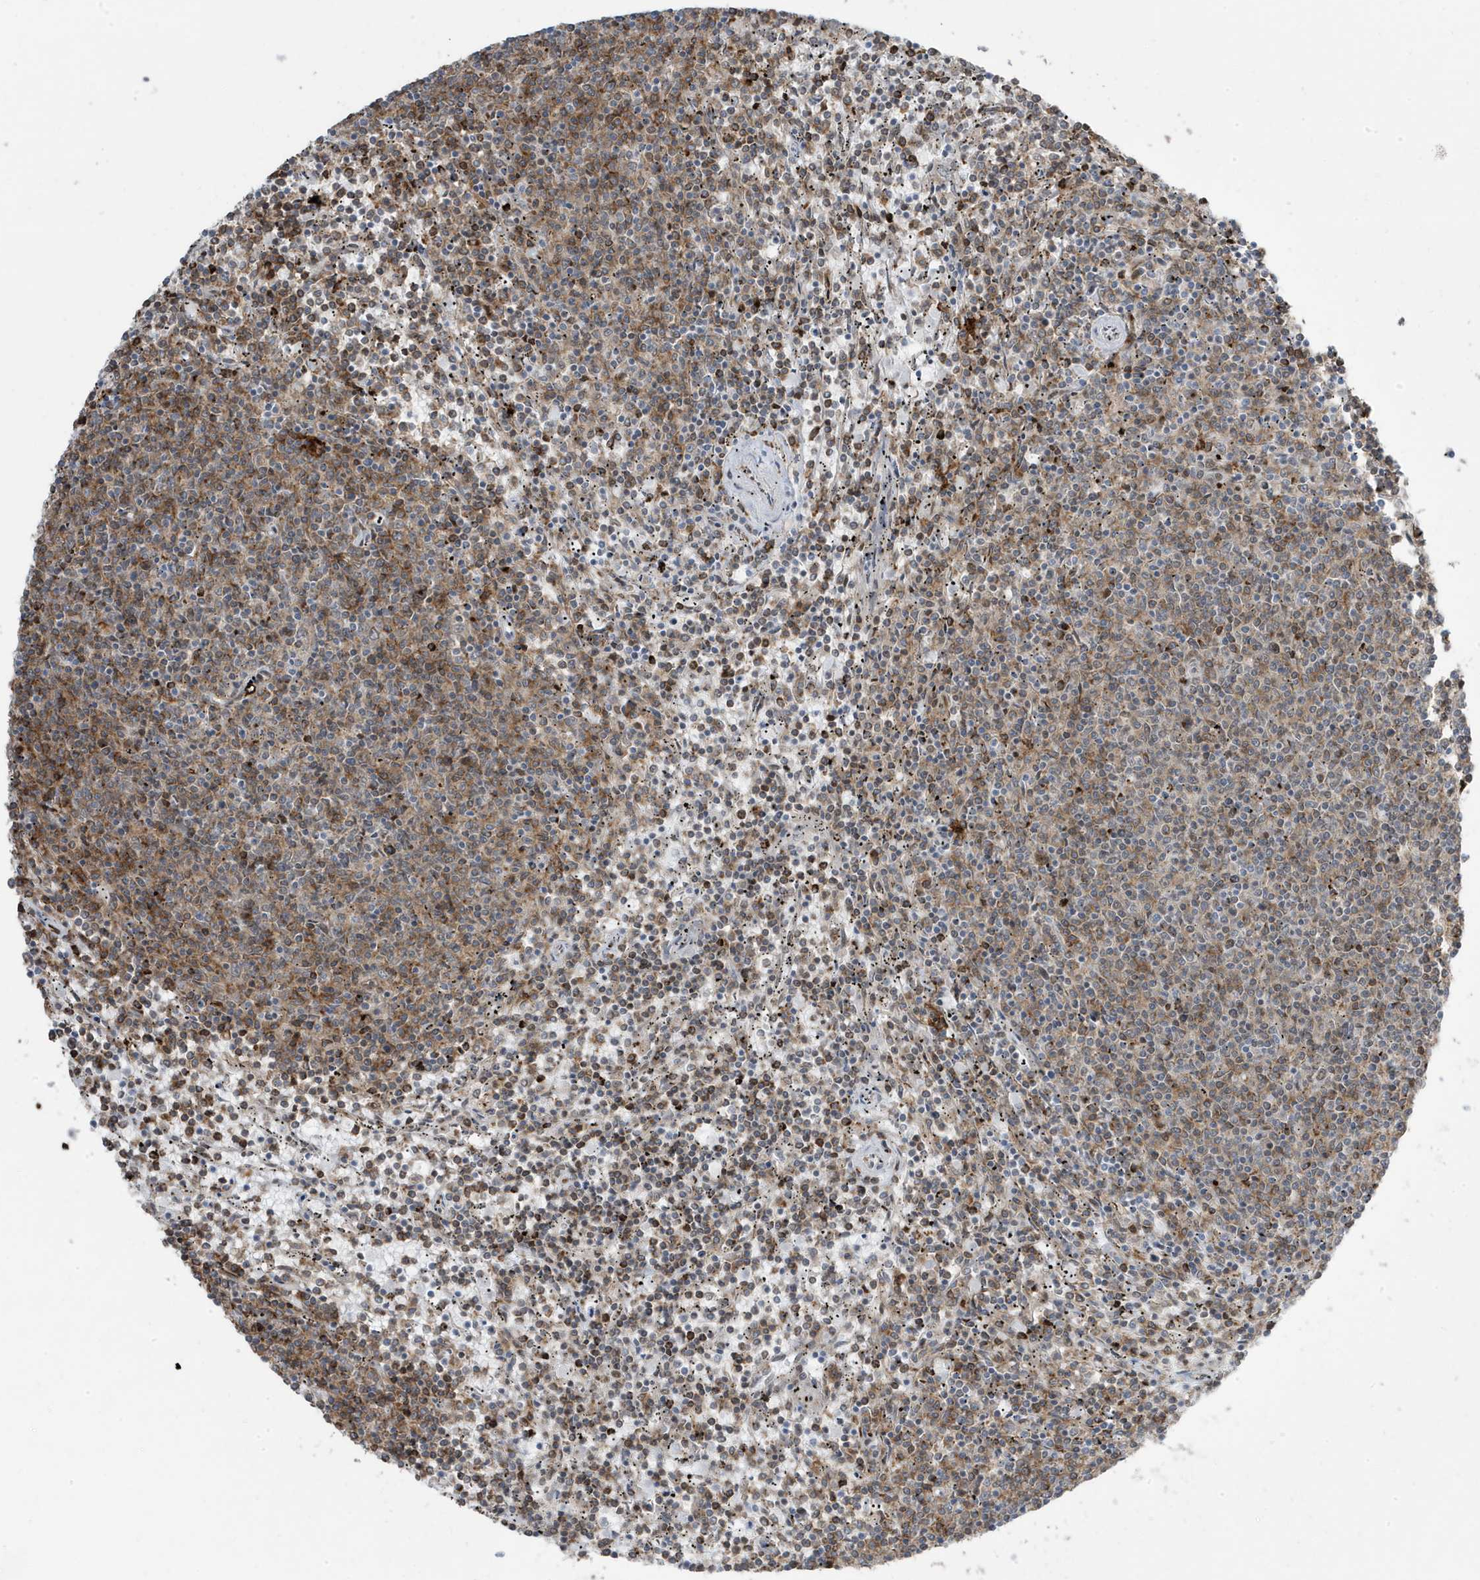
{"staining": {"intensity": "weak", "quantity": "25%-75%", "location": "cytoplasmic/membranous,nuclear"}, "tissue": "lymphoma", "cell_type": "Tumor cells", "image_type": "cancer", "snomed": [{"axis": "morphology", "description": "Malignant lymphoma, non-Hodgkin's type, Low grade"}, {"axis": "topography", "description": "Spleen"}], "caption": "High-power microscopy captured an immunohistochemistry (IHC) histopathology image of lymphoma, revealing weak cytoplasmic/membranous and nuclear positivity in approximately 25%-75% of tumor cells.", "gene": "ADAMTSL3", "patient": {"sex": "female", "age": 50}}